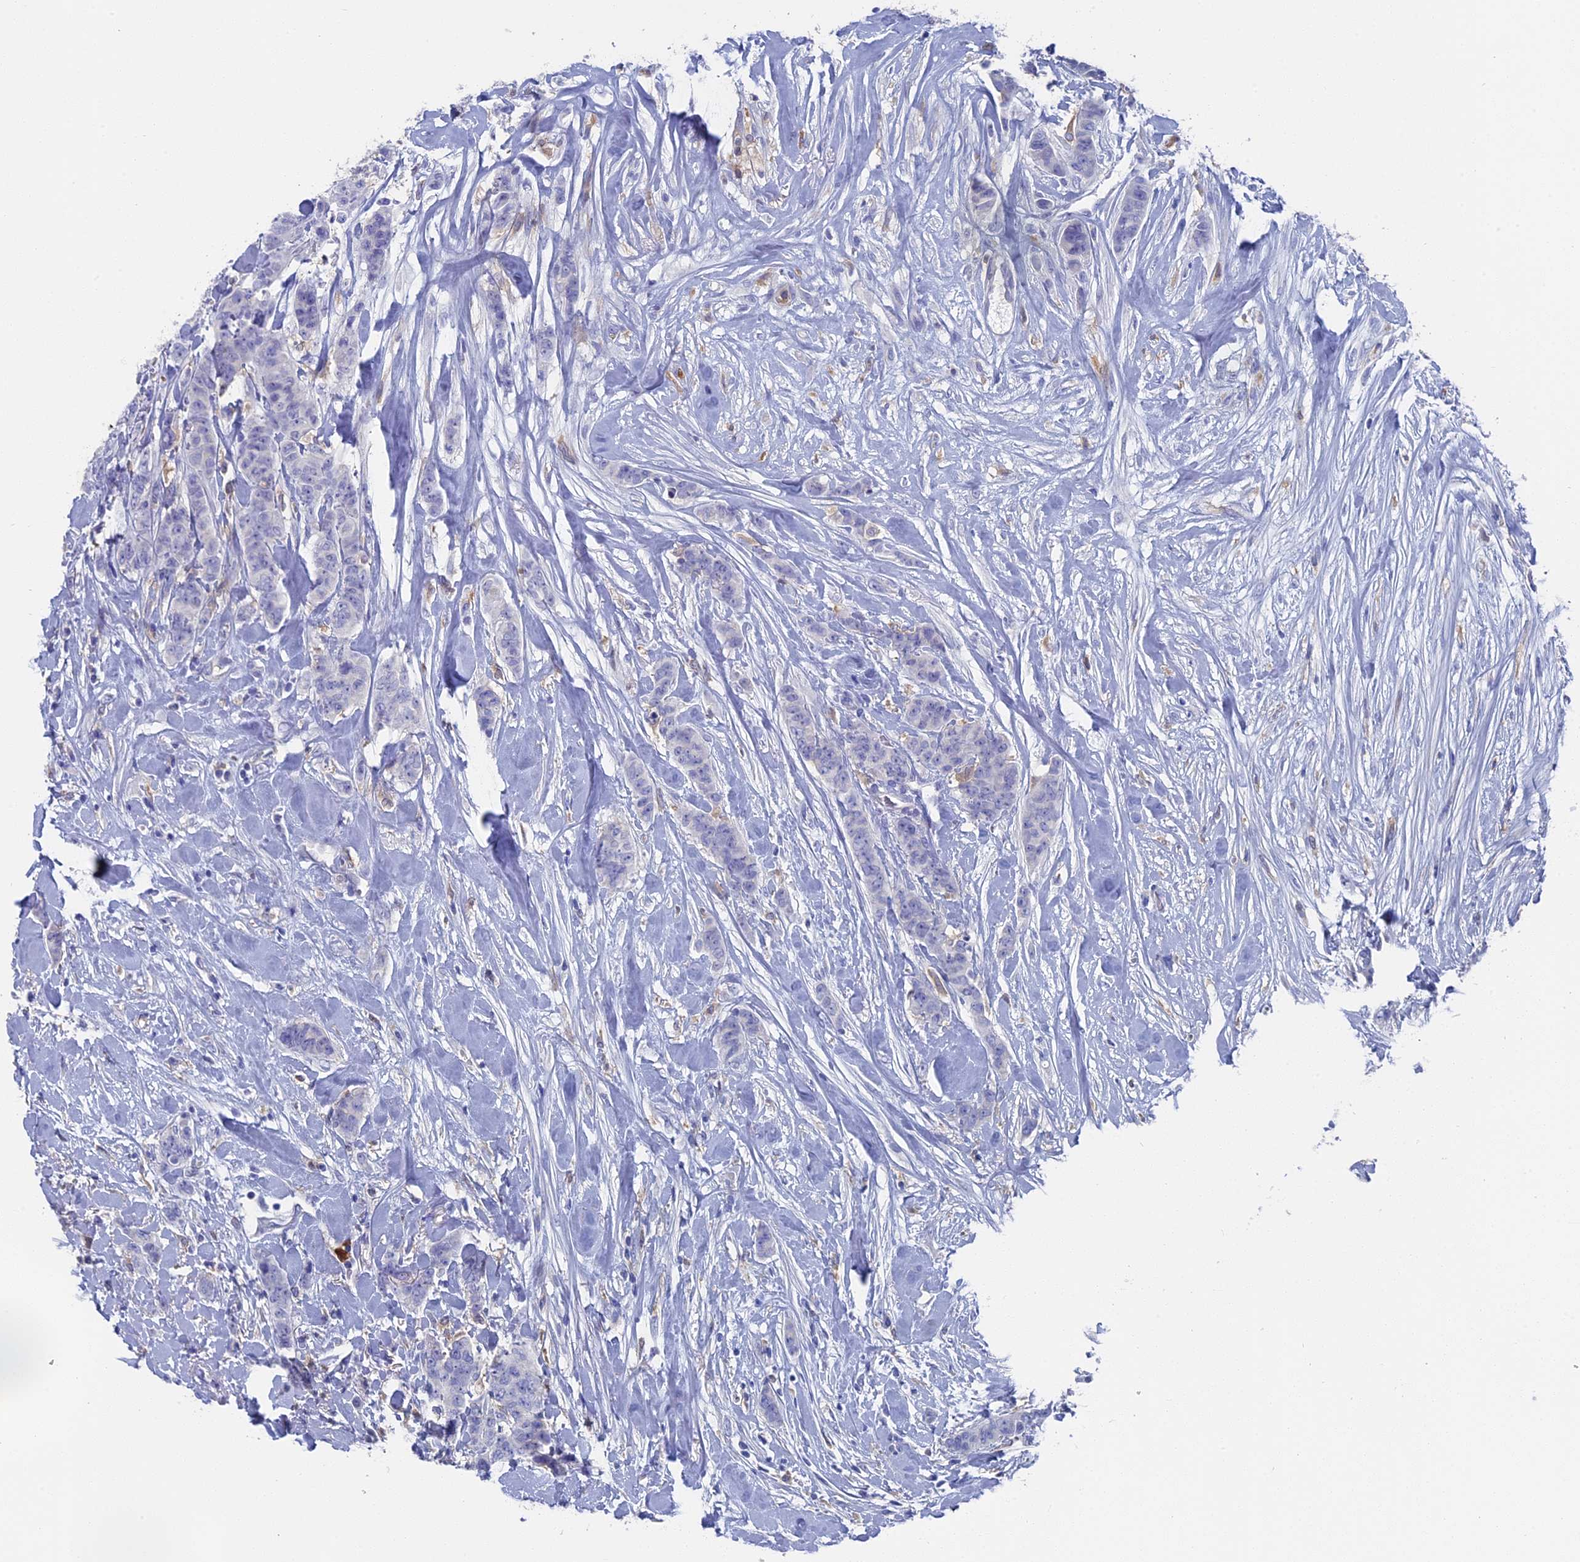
{"staining": {"intensity": "negative", "quantity": "none", "location": "none"}, "tissue": "breast cancer", "cell_type": "Tumor cells", "image_type": "cancer", "snomed": [{"axis": "morphology", "description": "Duct carcinoma"}, {"axis": "topography", "description": "Breast"}], "caption": "Intraductal carcinoma (breast) was stained to show a protein in brown. There is no significant staining in tumor cells.", "gene": "NCF4", "patient": {"sex": "female", "age": 40}}